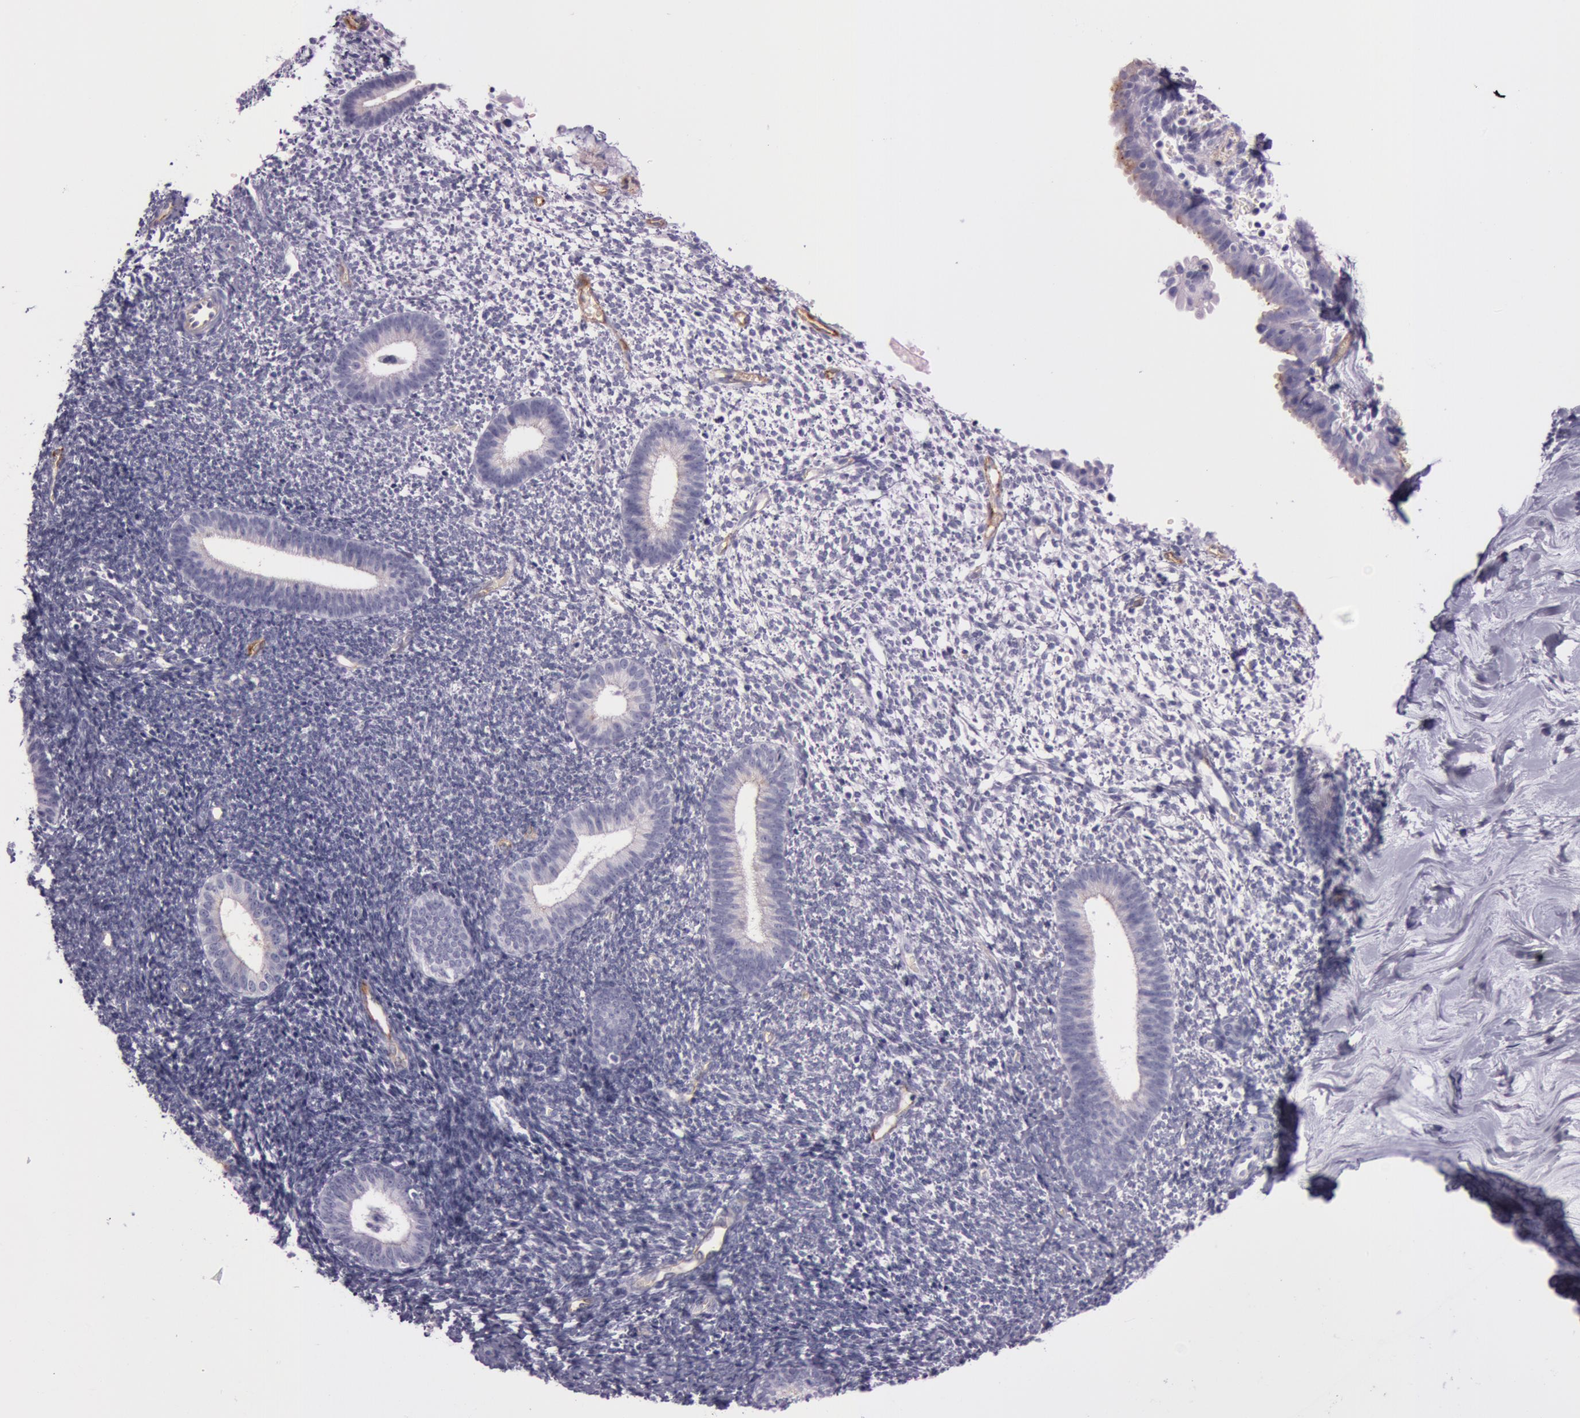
{"staining": {"intensity": "negative", "quantity": "none", "location": "none"}, "tissue": "endometrium", "cell_type": "Cells in endometrial stroma", "image_type": "normal", "snomed": [{"axis": "morphology", "description": "Normal tissue, NOS"}, {"axis": "topography", "description": "Smooth muscle"}, {"axis": "topography", "description": "Endometrium"}], "caption": "Immunohistochemistry (IHC) of unremarkable endometrium demonstrates no expression in cells in endometrial stroma.", "gene": "FOLH1", "patient": {"sex": "female", "age": 57}}